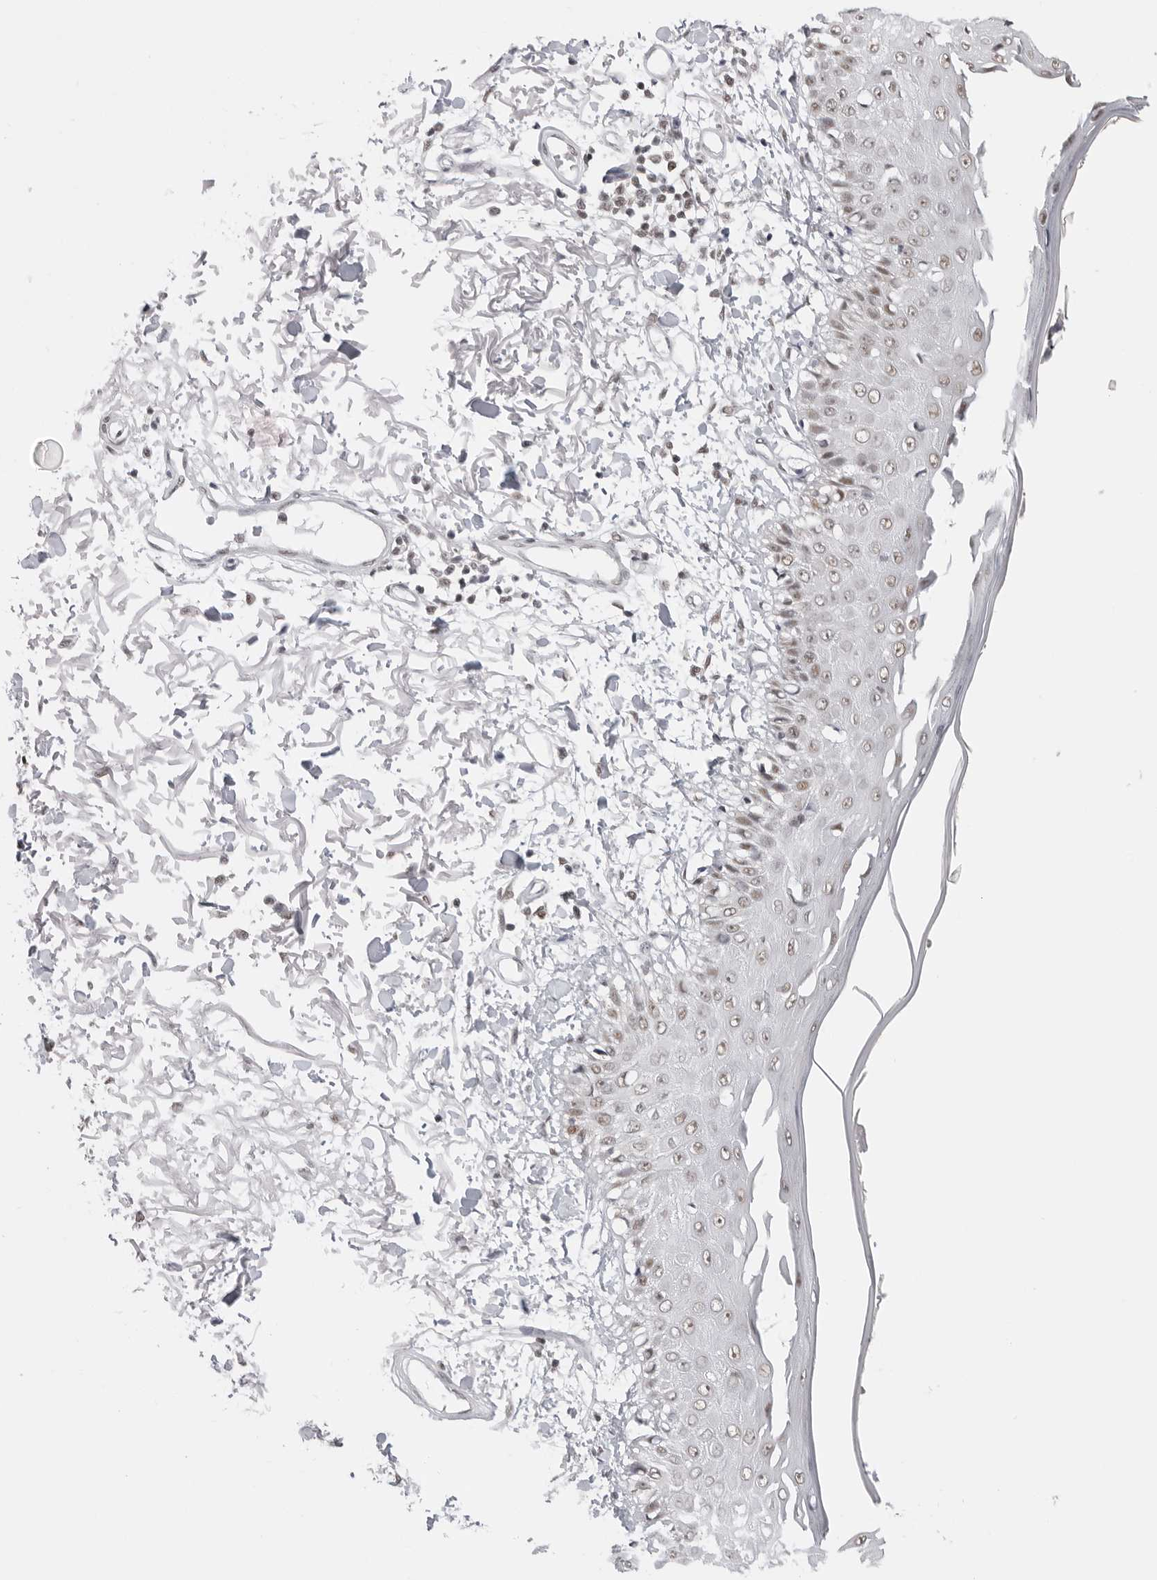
{"staining": {"intensity": "weak", "quantity": "25%-75%", "location": "nuclear"}, "tissue": "skin", "cell_type": "Fibroblasts", "image_type": "normal", "snomed": [{"axis": "morphology", "description": "Normal tissue, NOS"}, {"axis": "morphology", "description": "Squamous cell carcinoma, NOS"}, {"axis": "topography", "description": "Skin"}, {"axis": "topography", "description": "Peripheral nerve tissue"}], "caption": "Weak nuclear expression is seen in about 25%-75% of fibroblasts in unremarkable skin.", "gene": "RPA2", "patient": {"sex": "male", "age": 83}}